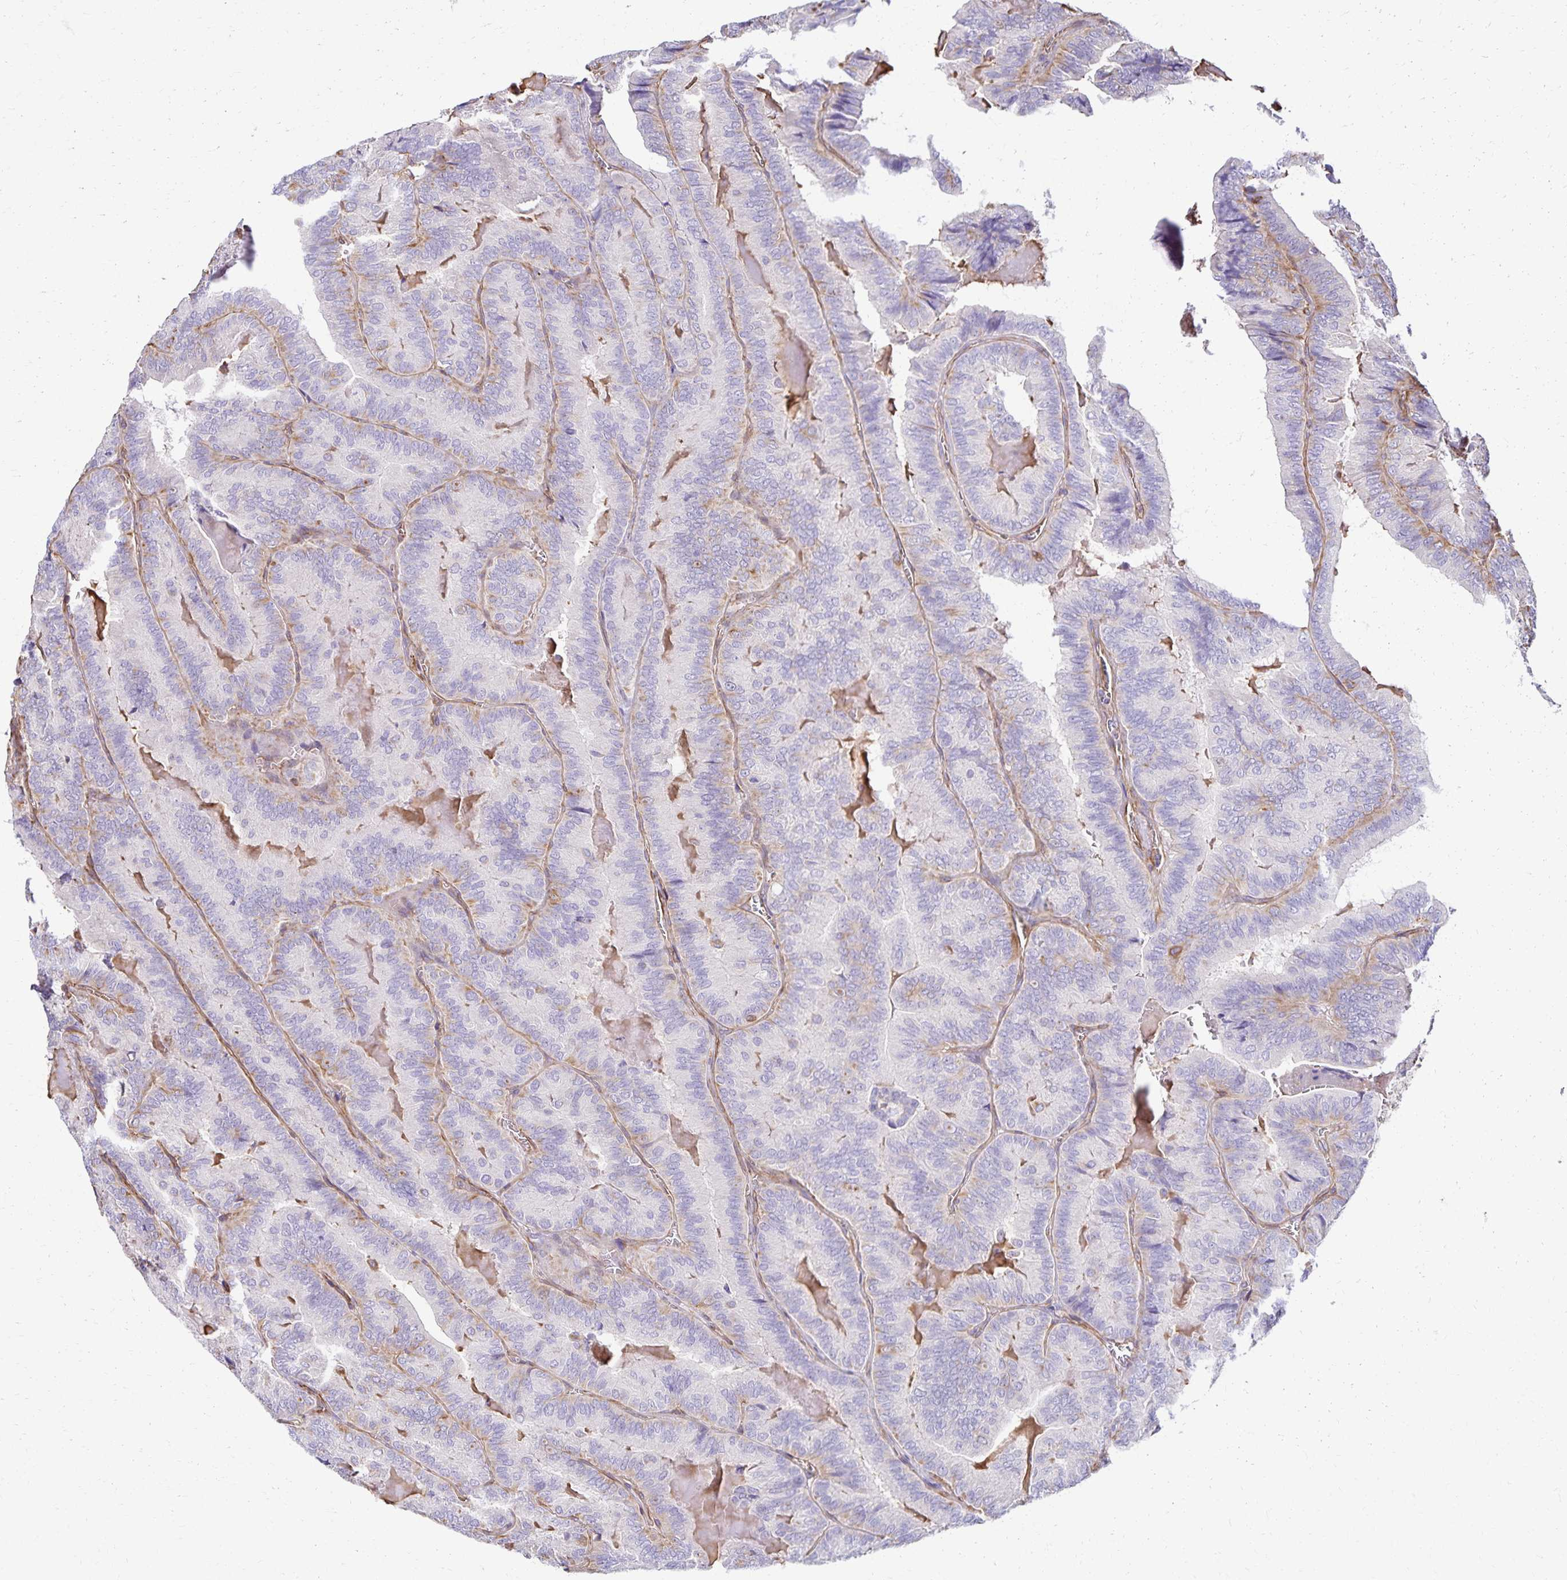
{"staining": {"intensity": "negative", "quantity": "none", "location": "none"}, "tissue": "thyroid cancer", "cell_type": "Tumor cells", "image_type": "cancer", "snomed": [{"axis": "morphology", "description": "Papillary adenocarcinoma, NOS"}, {"axis": "topography", "description": "Thyroid gland"}], "caption": "The IHC histopathology image has no significant staining in tumor cells of thyroid cancer tissue. (Stains: DAB (3,3'-diaminobenzidine) IHC with hematoxylin counter stain, Microscopy: brightfield microscopy at high magnification).", "gene": "TRPV6", "patient": {"sex": "female", "age": 75}}